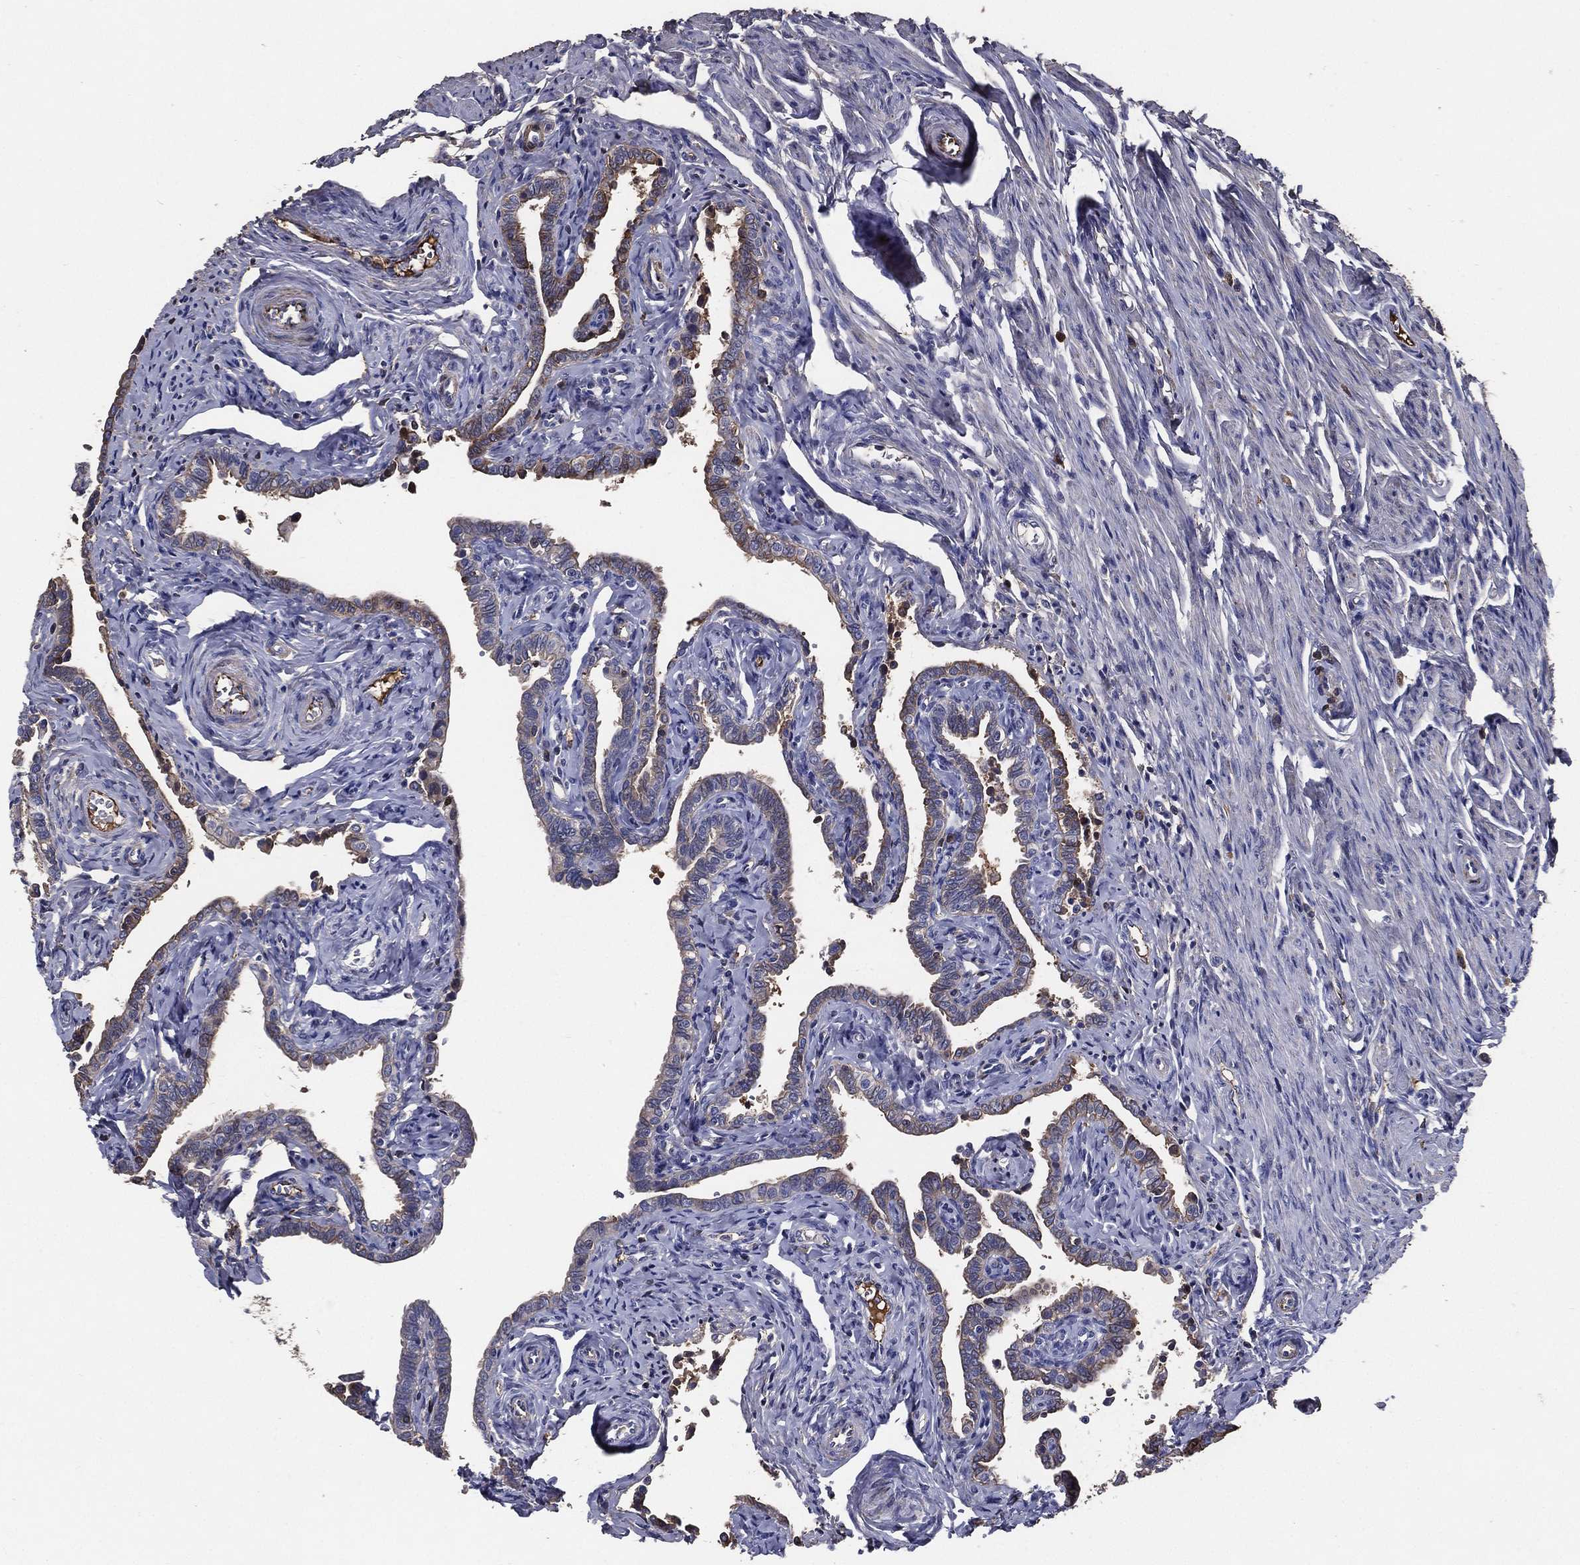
{"staining": {"intensity": "weak", "quantity": "<25%", "location": "cytoplasmic/membranous"}, "tissue": "fallopian tube", "cell_type": "Glandular cells", "image_type": "normal", "snomed": [{"axis": "morphology", "description": "Normal tissue, NOS"}, {"axis": "topography", "description": "Fallopian tube"}, {"axis": "topography", "description": "Ovary"}], "caption": "An immunohistochemistry photomicrograph of normal fallopian tube is shown. There is no staining in glandular cells of fallopian tube. (DAB (3,3'-diaminobenzidine) IHC, high magnification).", "gene": "EFNA1", "patient": {"sex": "female", "age": 54}}